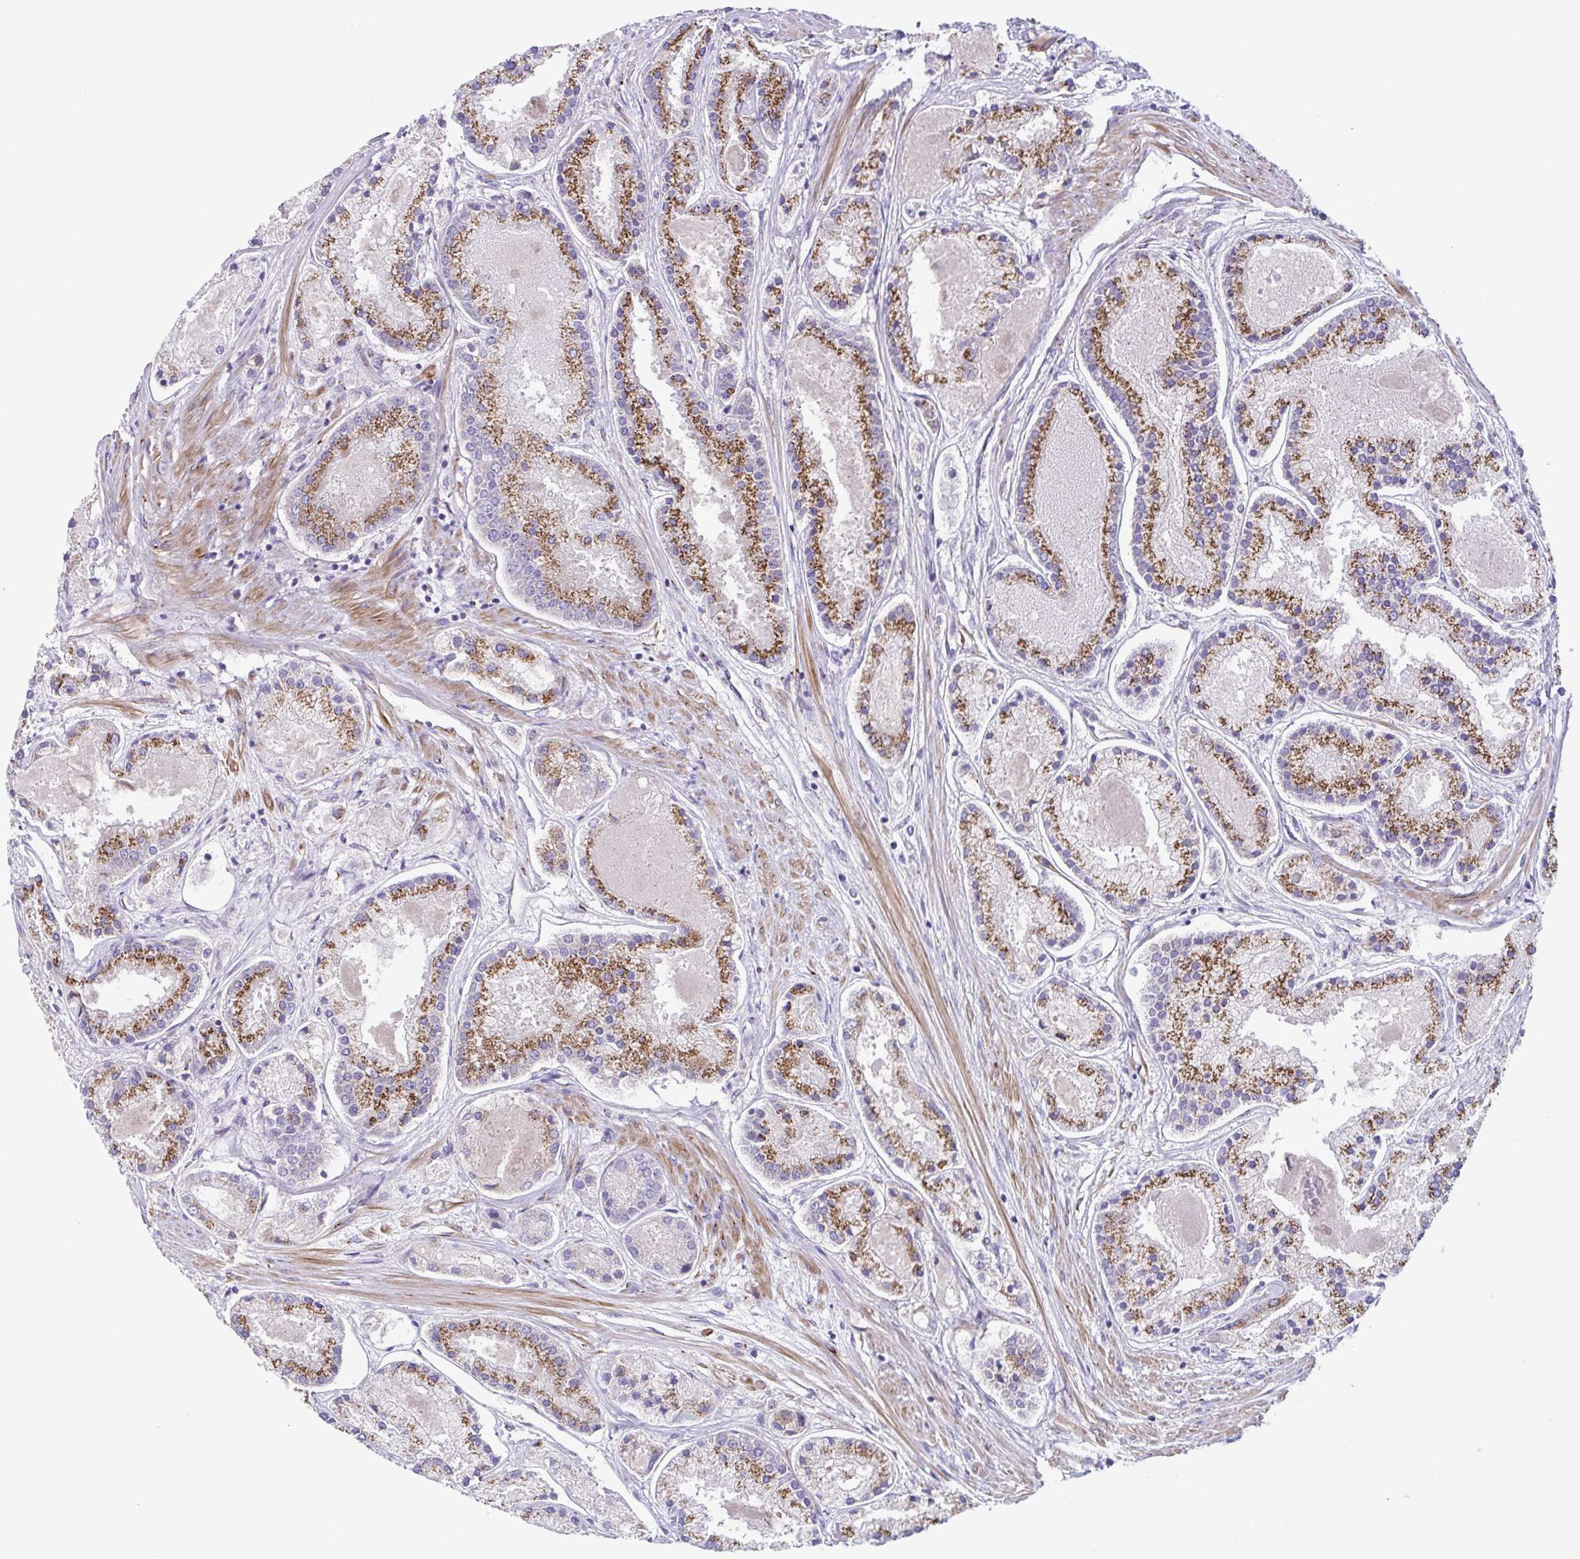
{"staining": {"intensity": "moderate", "quantity": ">75%", "location": "cytoplasmic/membranous"}, "tissue": "prostate cancer", "cell_type": "Tumor cells", "image_type": "cancer", "snomed": [{"axis": "morphology", "description": "Adenocarcinoma, High grade"}, {"axis": "topography", "description": "Prostate"}], "caption": "The histopathology image reveals a brown stain indicating the presence of a protein in the cytoplasmic/membranous of tumor cells in adenocarcinoma (high-grade) (prostate).", "gene": "COL17A1", "patient": {"sex": "male", "age": 67}}